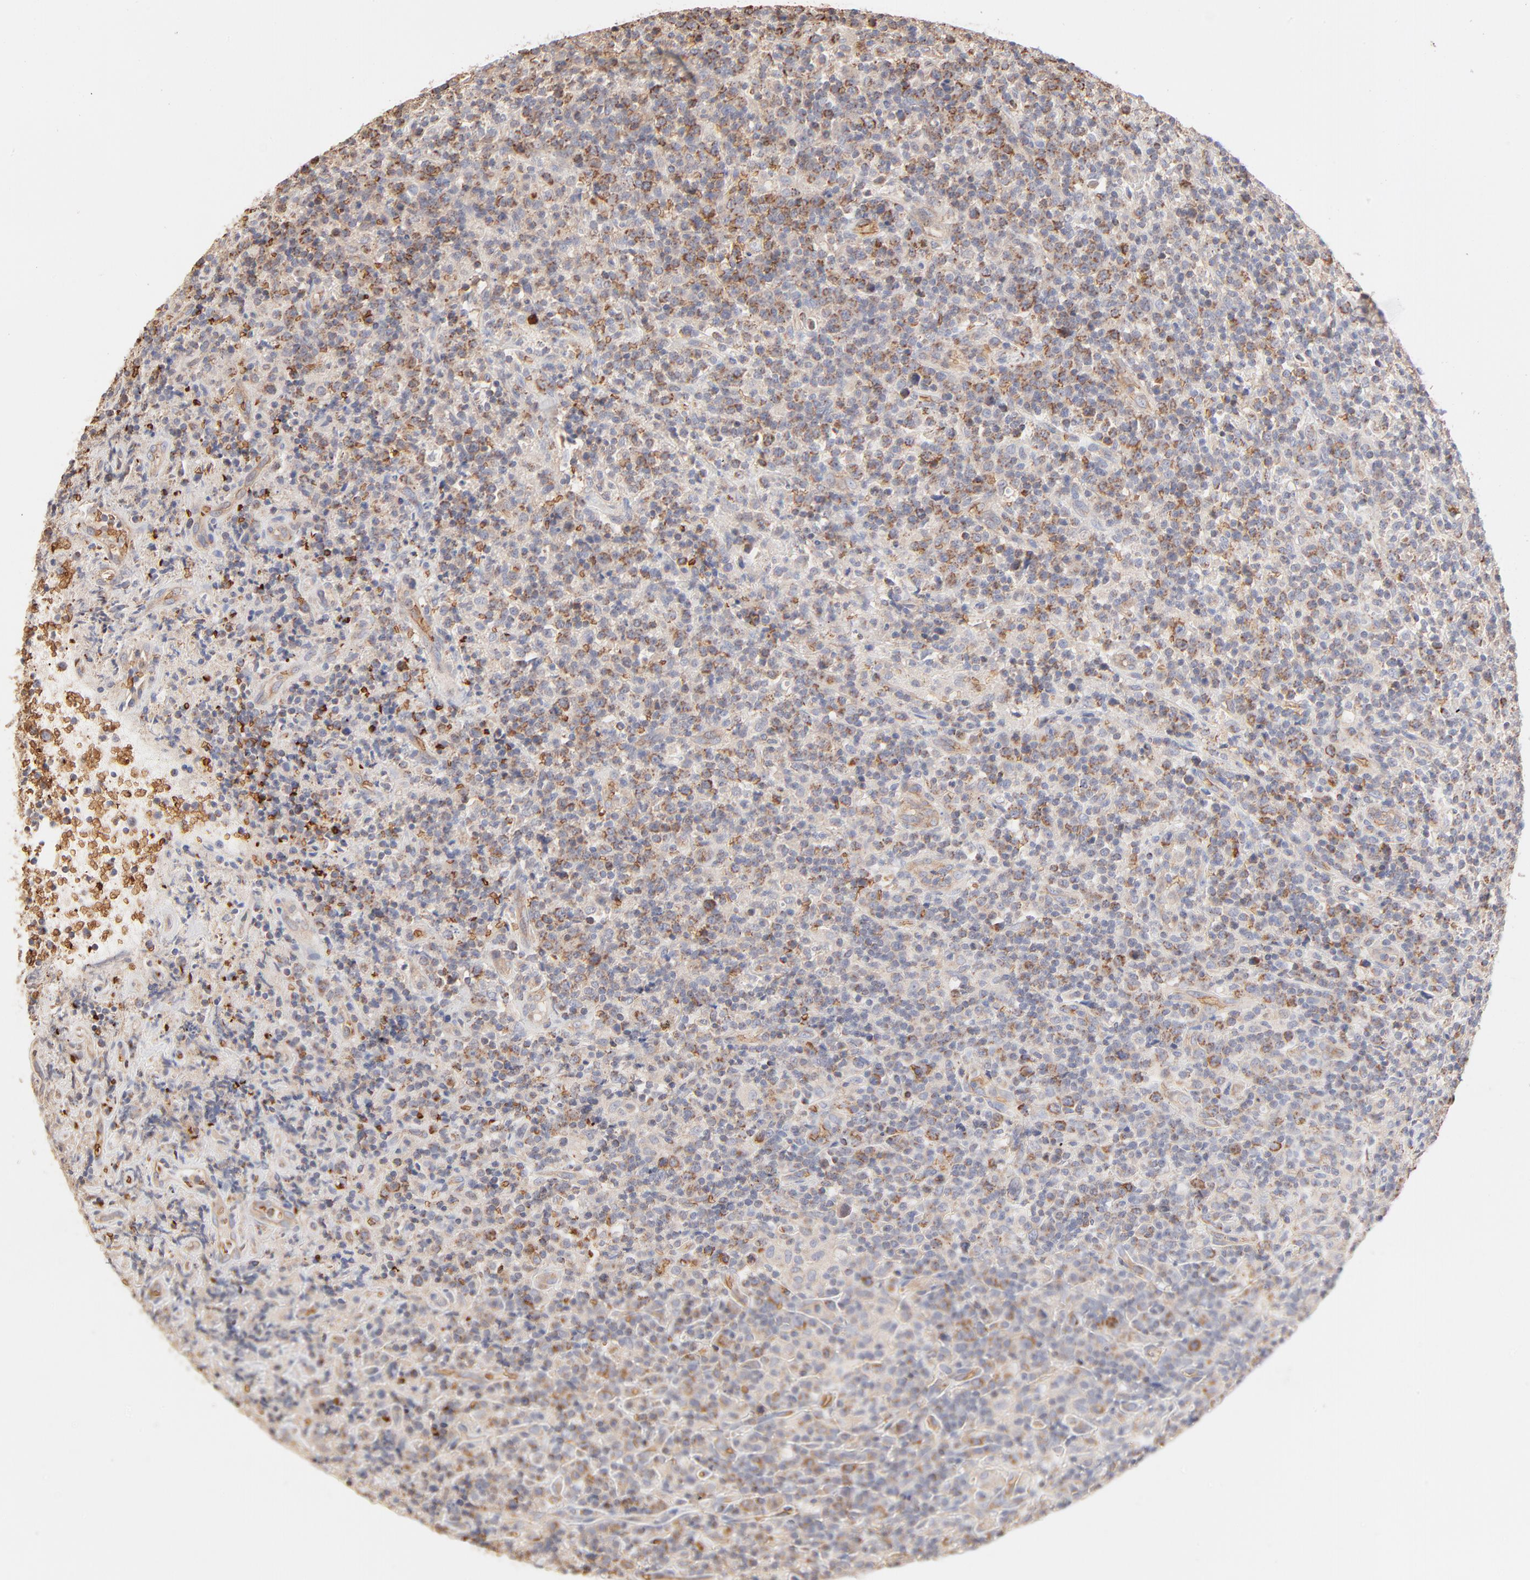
{"staining": {"intensity": "moderate", "quantity": "25%-75%", "location": "cytoplasmic/membranous"}, "tissue": "lymphoma", "cell_type": "Tumor cells", "image_type": "cancer", "snomed": [{"axis": "morphology", "description": "Hodgkin's disease, NOS"}, {"axis": "topography", "description": "Lymph node"}], "caption": "DAB immunohistochemical staining of Hodgkin's disease shows moderate cytoplasmic/membranous protein positivity in approximately 25%-75% of tumor cells. The staining was performed using DAB (3,3'-diaminobenzidine) to visualize the protein expression in brown, while the nuclei were stained in blue with hematoxylin (Magnification: 20x).", "gene": "SPTB", "patient": {"sex": "male", "age": 65}}